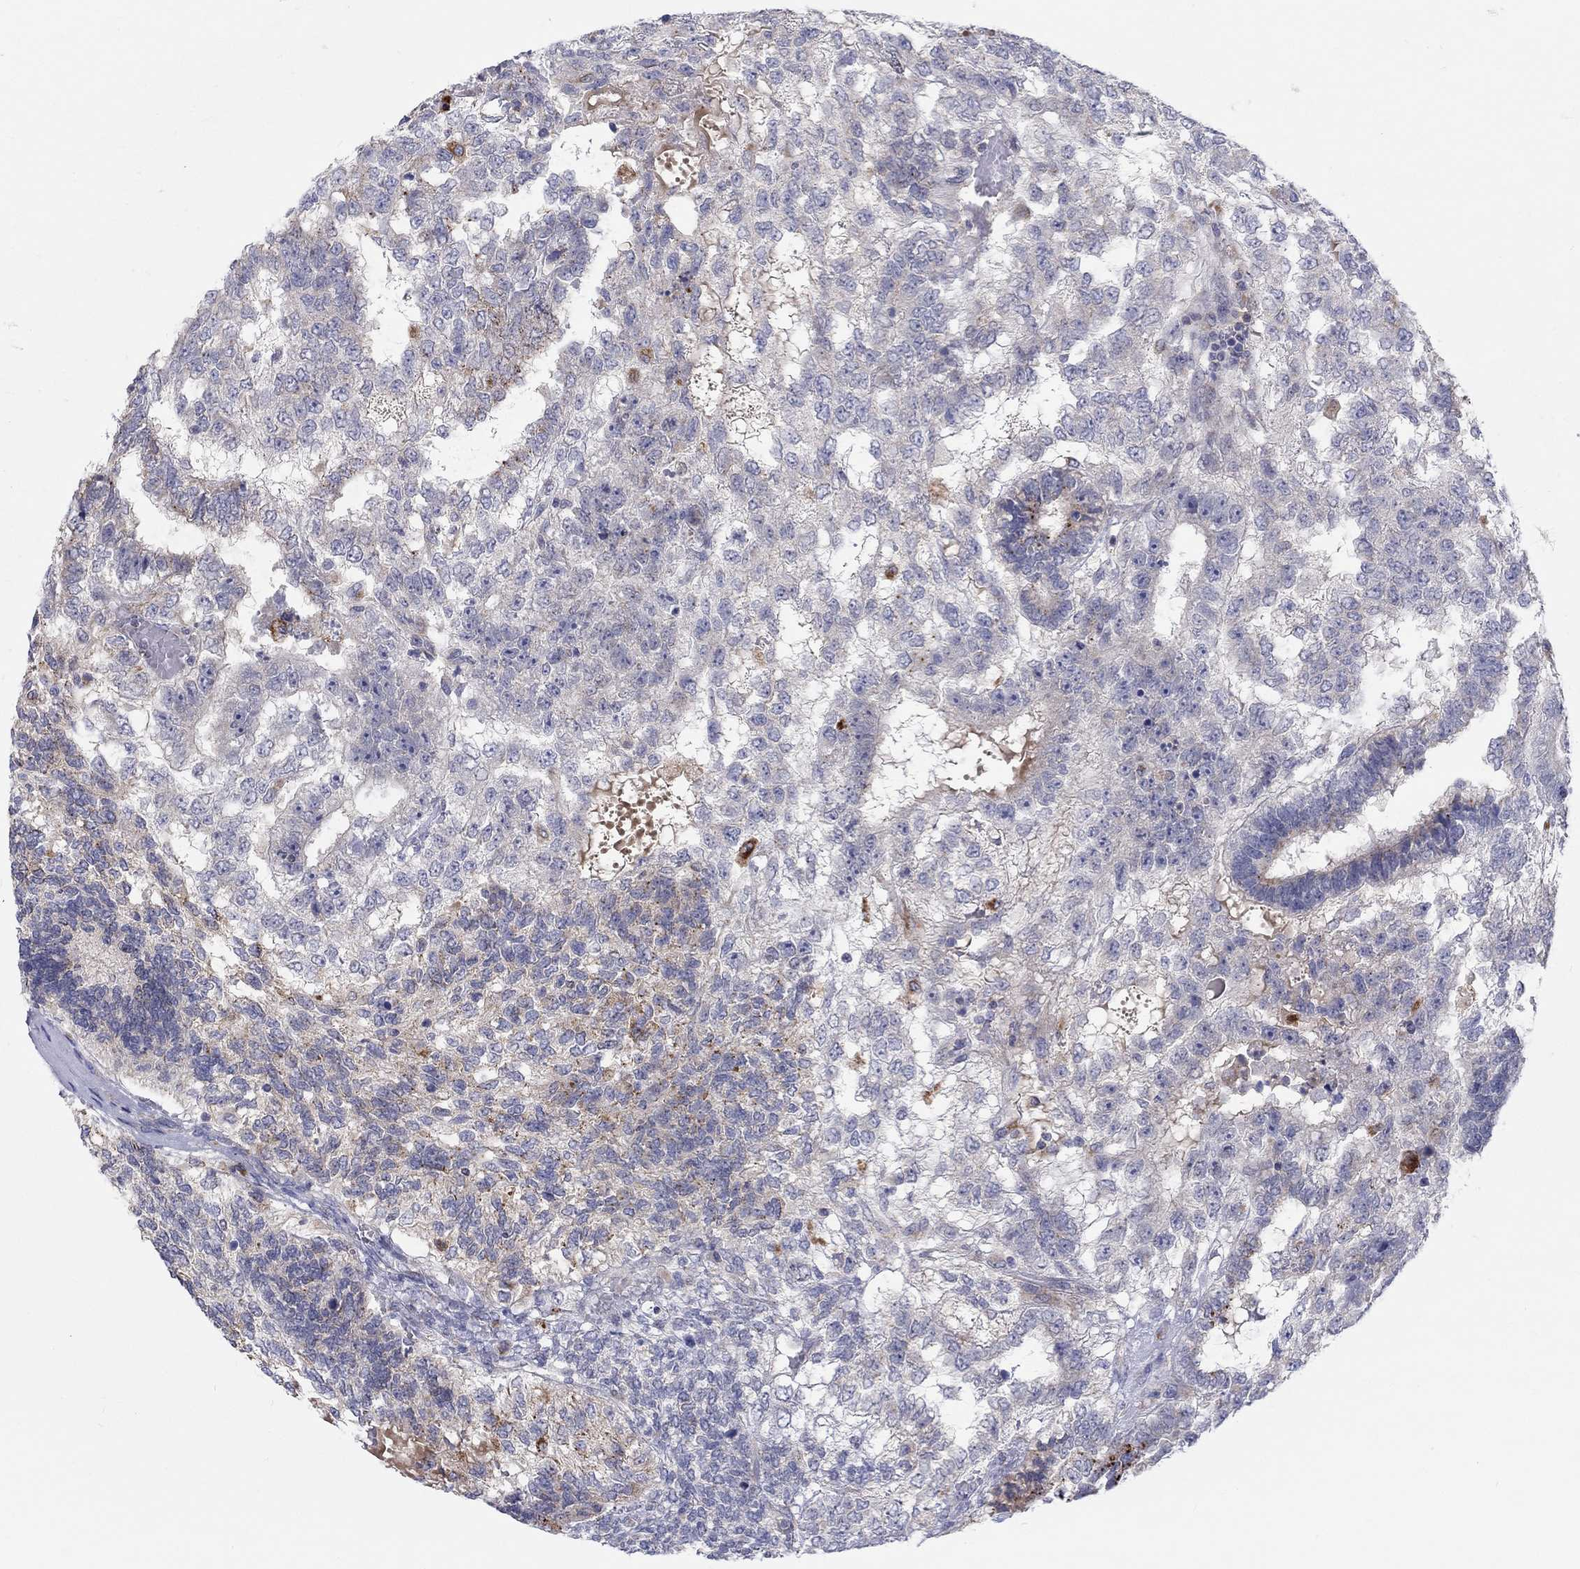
{"staining": {"intensity": "strong", "quantity": "<25%", "location": "cytoplasmic/membranous"}, "tissue": "testis cancer", "cell_type": "Tumor cells", "image_type": "cancer", "snomed": [{"axis": "morphology", "description": "Seminoma, NOS"}, {"axis": "morphology", "description": "Carcinoma, Embryonal, NOS"}, {"axis": "topography", "description": "Testis"}], "caption": "An image of human testis seminoma stained for a protein demonstrates strong cytoplasmic/membranous brown staining in tumor cells. (brown staining indicates protein expression, while blue staining denotes nuclei).", "gene": "BCO2", "patient": {"sex": "male", "age": 41}}